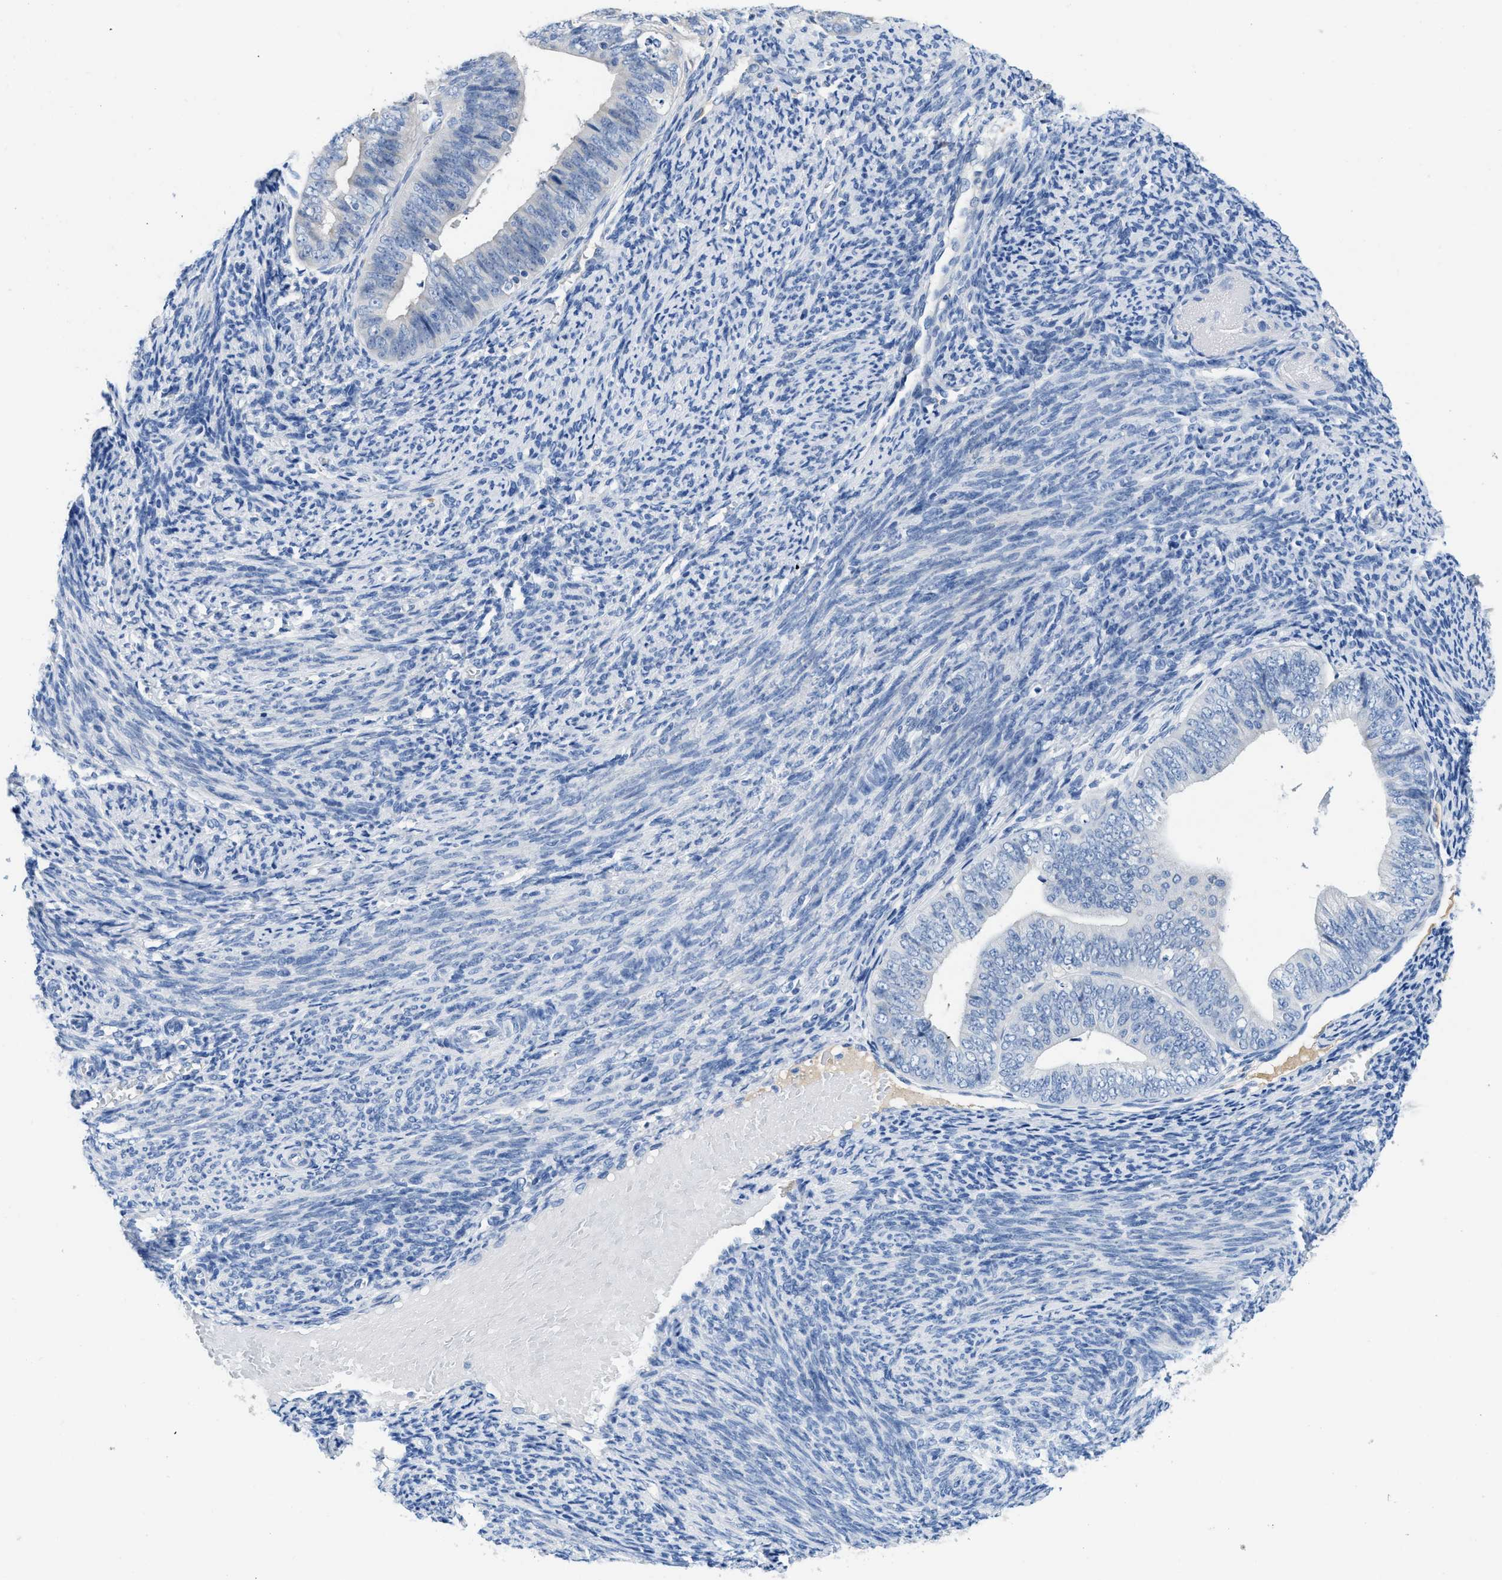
{"staining": {"intensity": "negative", "quantity": "none", "location": "none"}, "tissue": "endometrial cancer", "cell_type": "Tumor cells", "image_type": "cancer", "snomed": [{"axis": "morphology", "description": "Adenocarcinoma, NOS"}, {"axis": "topography", "description": "Endometrium"}], "caption": "This photomicrograph is of endometrial adenocarcinoma stained with IHC to label a protein in brown with the nuclei are counter-stained blue. There is no positivity in tumor cells.", "gene": "C1S", "patient": {"sex": "female", "age": 63}}